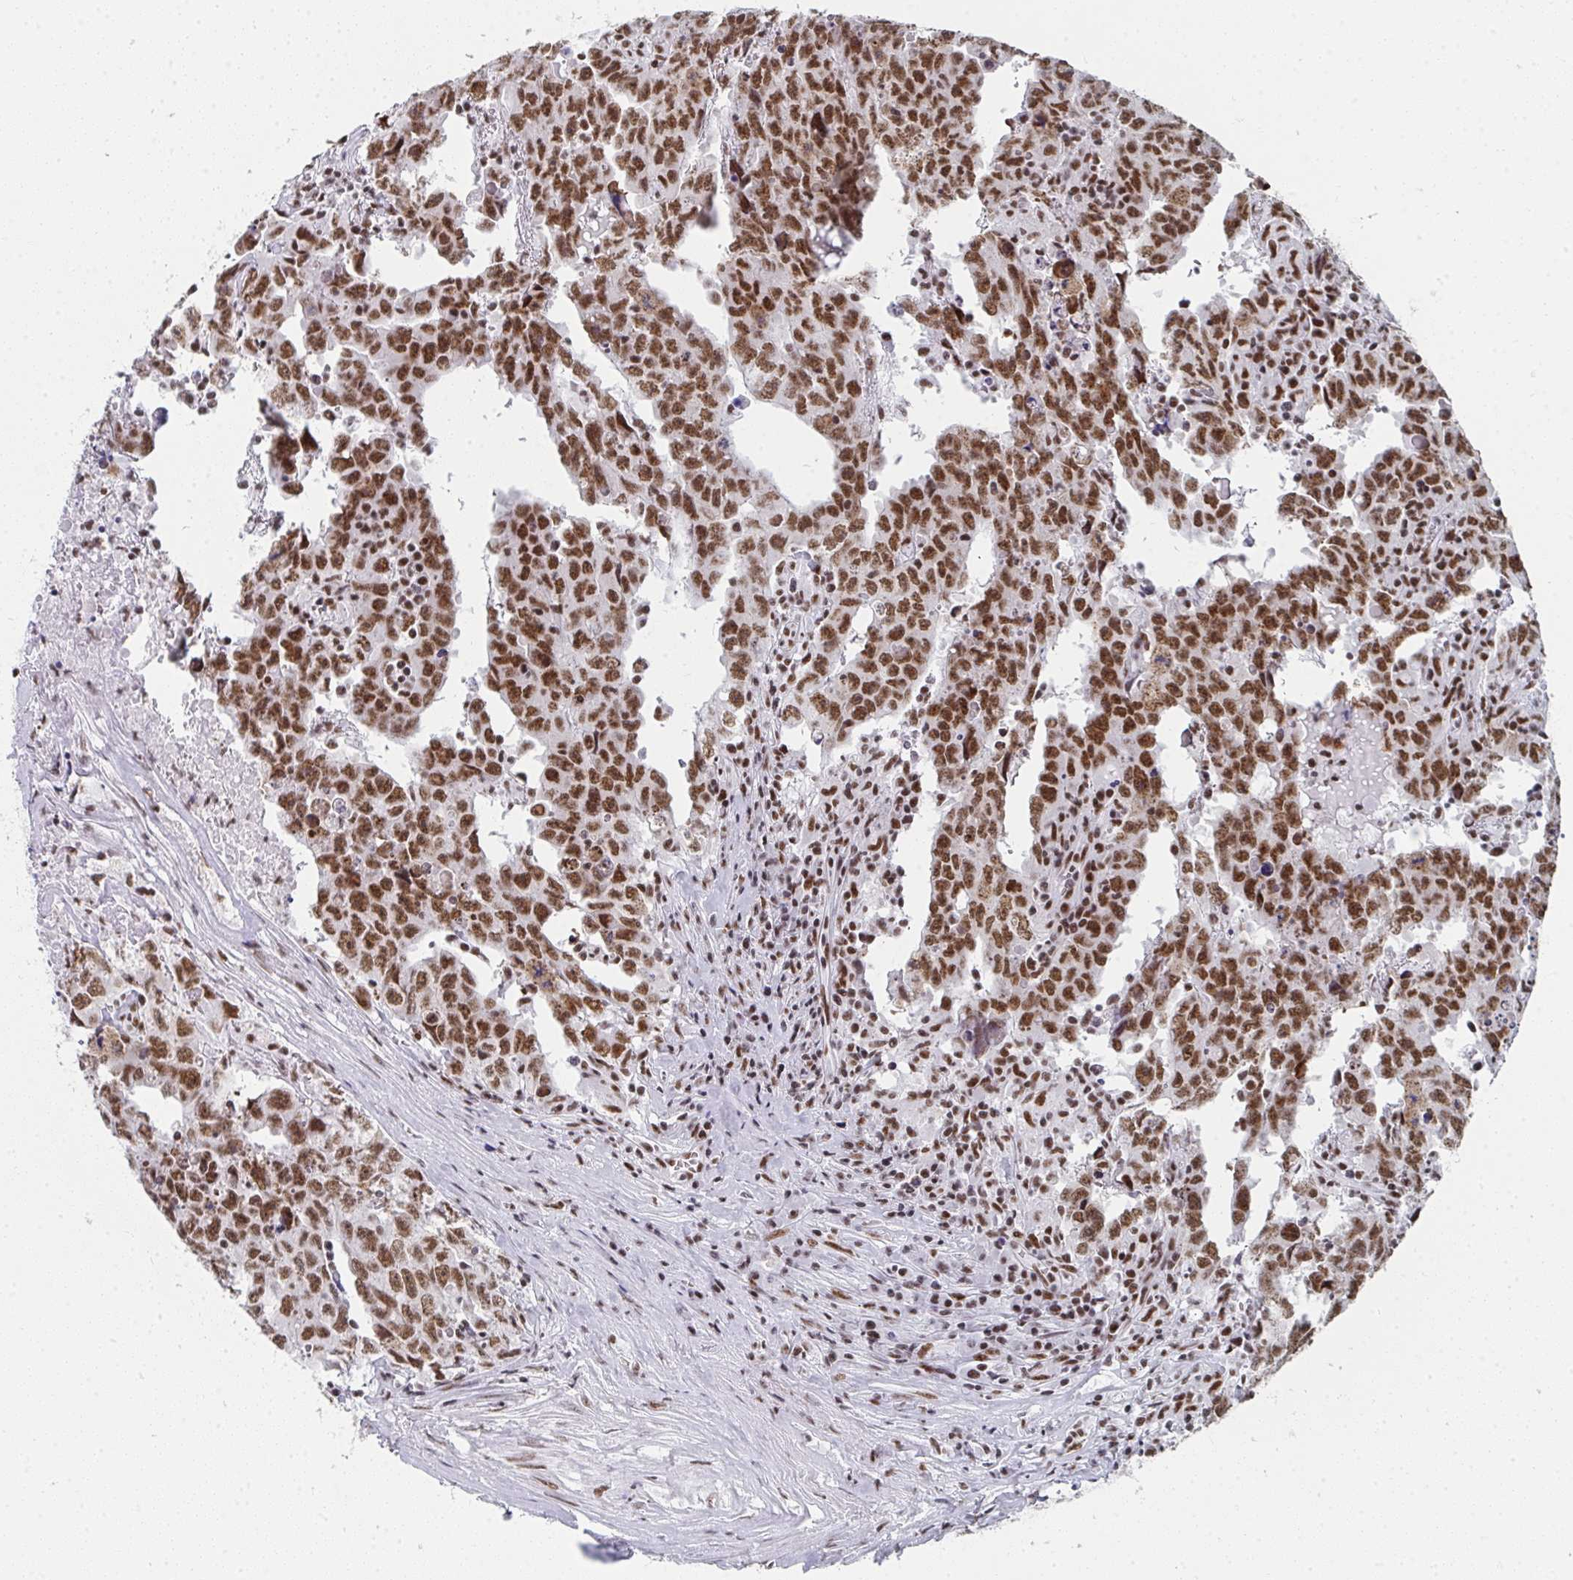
{"staining": {"intensity": "moderate", "quantity": ">75%", "location": "nuclear"}, "tissue": "testis cancer", "cell_type": "Tumor cells", "image_type": "cancer", "snomed": [{"axis": "morphology", "description": "Carcinoma, Embryonal, NOS"}, {"axis": "topography", "description": "Testis"}], "caption": "Tumor cells exhibit medium levels of moderate nuclear positivity in approximately >75% of cells in testis embryonal carcinoma.", "gene": "SNRNP70", "patient": {"sex": "male", "age": 22}}